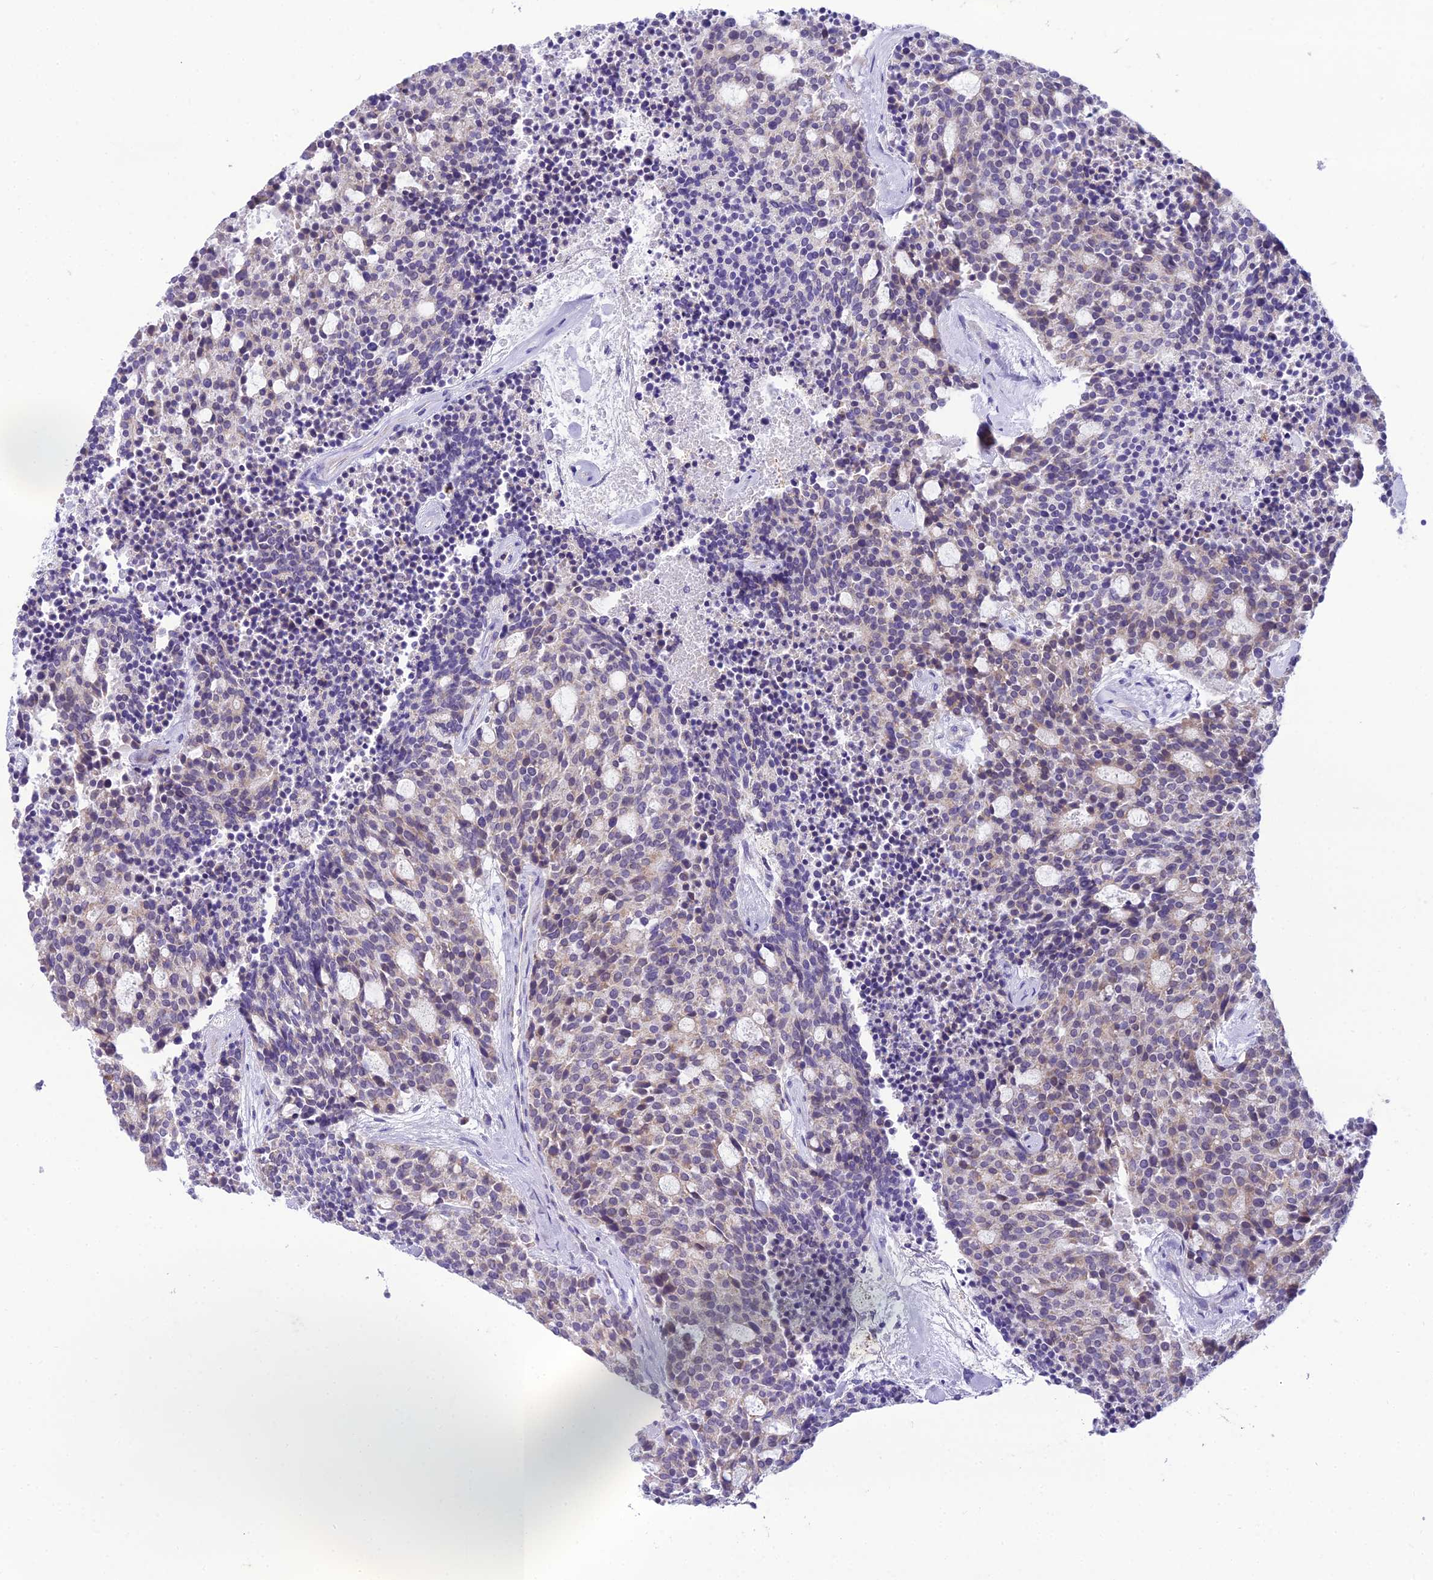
{"staining": {"intensity": "negative", "quantity": "none", "location": "none"}, "tissue": "carcinoid", "cell_type": "Tumor cells", "image_type": "cancer", "snomed": [{"axis": "morphology", "description": "Carcinoid, malignant, NOS"}, {"axis": "topography", "description": "Pancreas"}], "caption": "The photomicrograph reveals no staining of tumor cells in carcinoid.", "gene": "MIIP", "patient": {"sex": "female", "age": 54}}